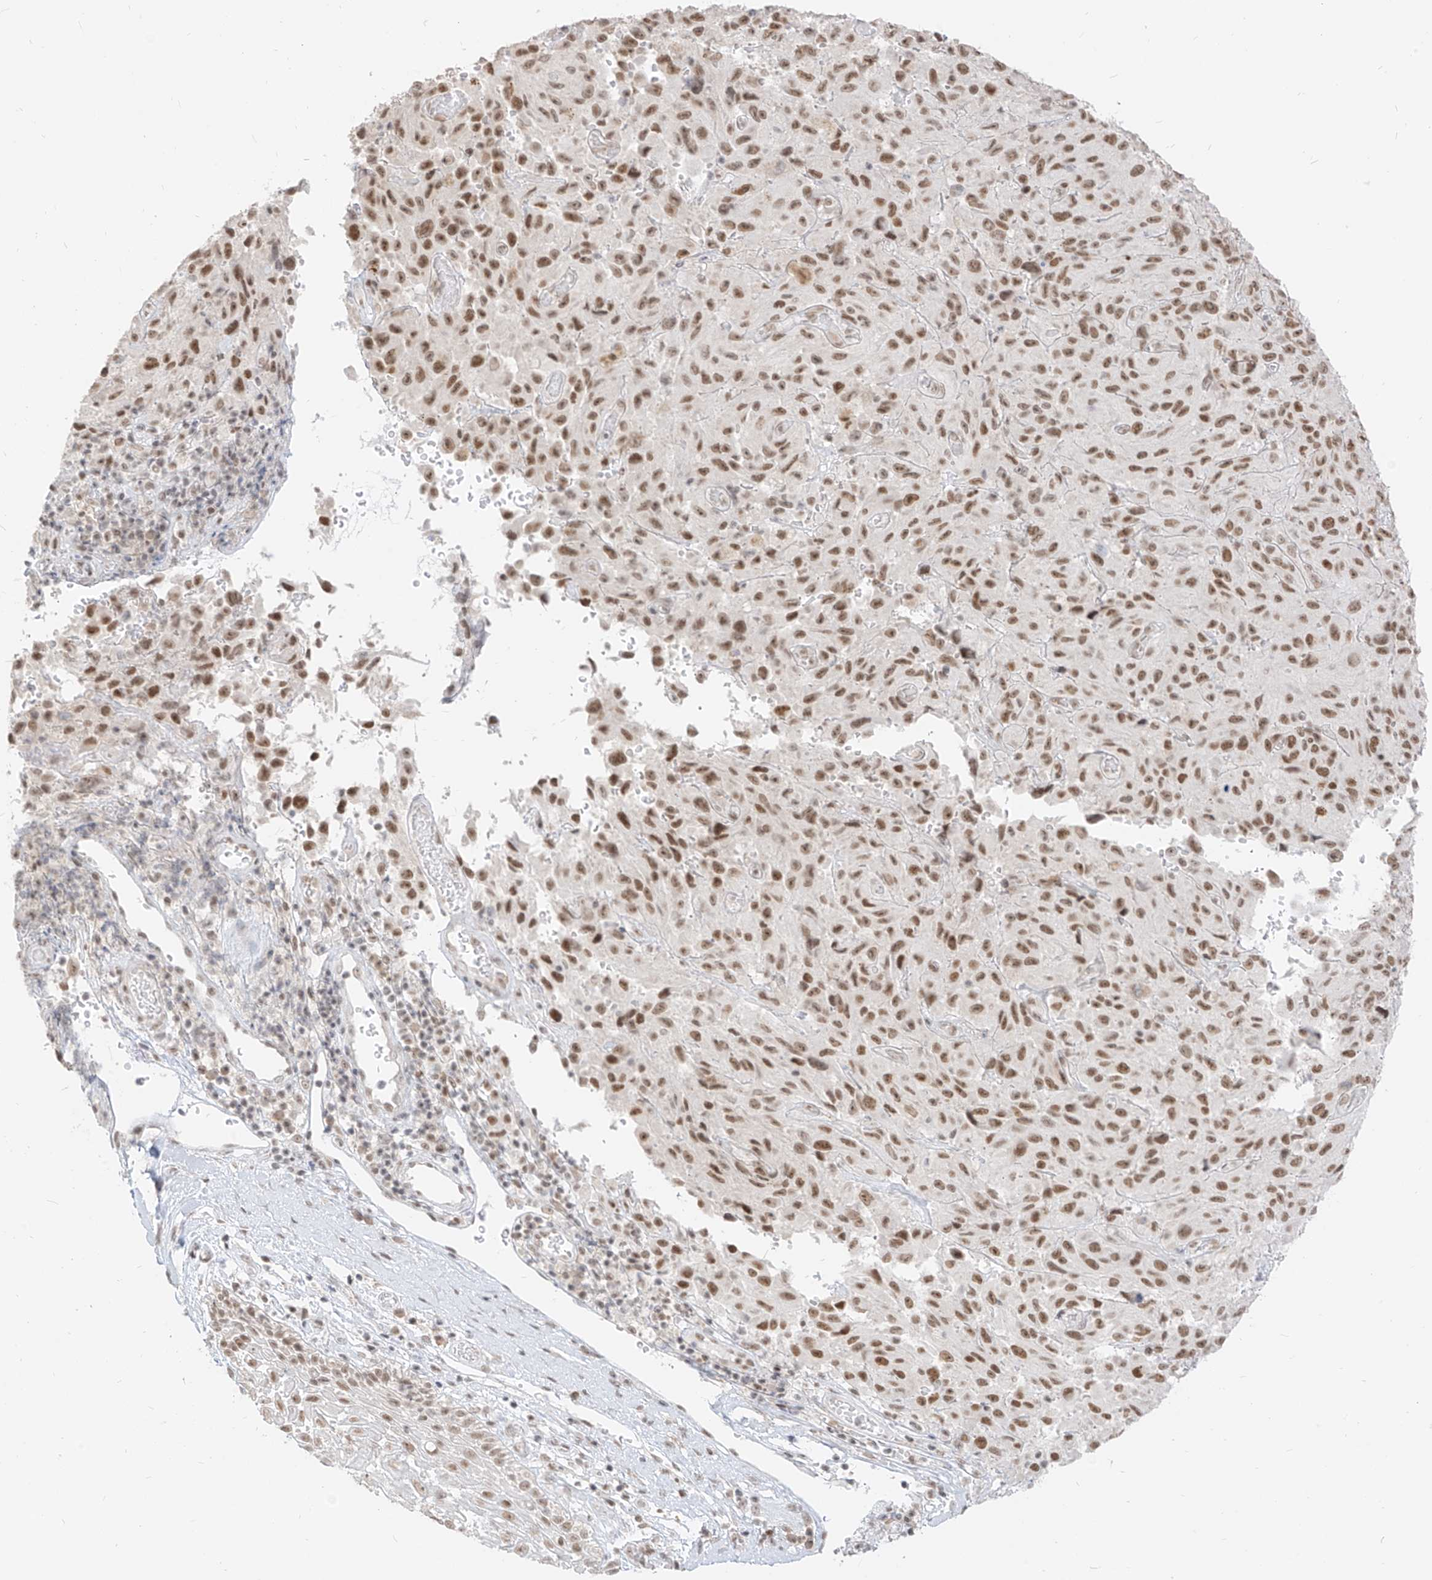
{"staining": {"intensity": "moderate", "quantity": ">75%", "location": "nuclear"}, "tissue": "melanoma", "cell_type": "Tumor cells", "image_type": "cancer", "snomed": [{"axis": "morphology", "description": "Malignant melanoma, NOS"}, {"axis": "topography", "description": "Skin"}], "caption": "Protein expression by IHC reveals moderate nuclear positivity in approximately >75% of tumor cells in malignant melanoma.", "gene": "SUPT5H", "patient": {"sex": "male", "age": 66}}